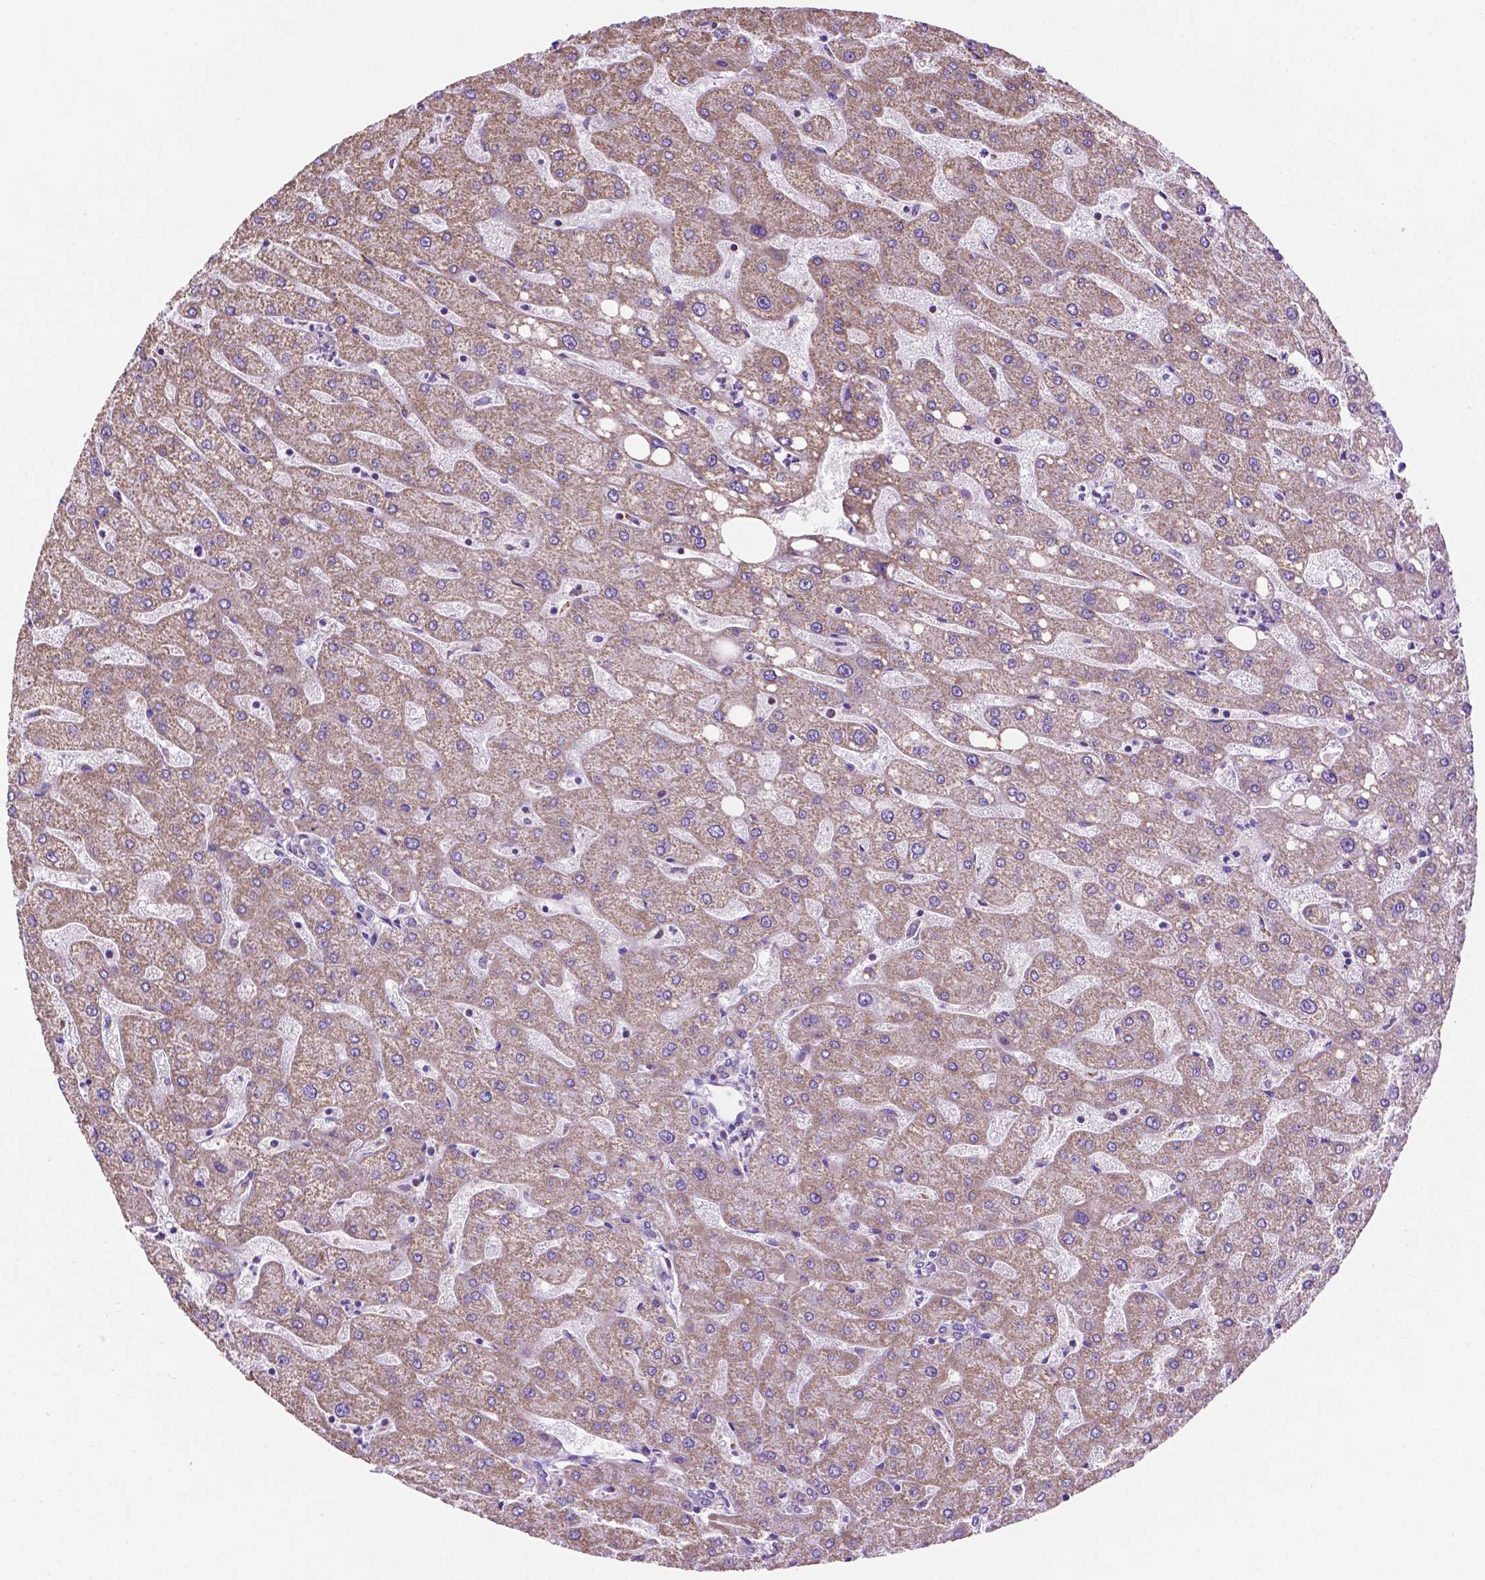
{"staining": {"intensity": "moderate", "quantity": "25%-75%", "location": "cytoplasmic/membranous"}, "tissue": "liver", "cell_type": "Cholangiocytes", "image_type": "normal", "snomed": [{"axis": "morphology", "description": "Normal tissue, NOS"}, {"axis": "topography", "description": "Liver"}], "caption": "Protein expression analysis of normal liver reveals moderate cytoplasmic/membranous positivity in about 25%-75% of cholangiocytes.", "gene": "RMDN3", "patient": {"sex": "male", "age": 67}}